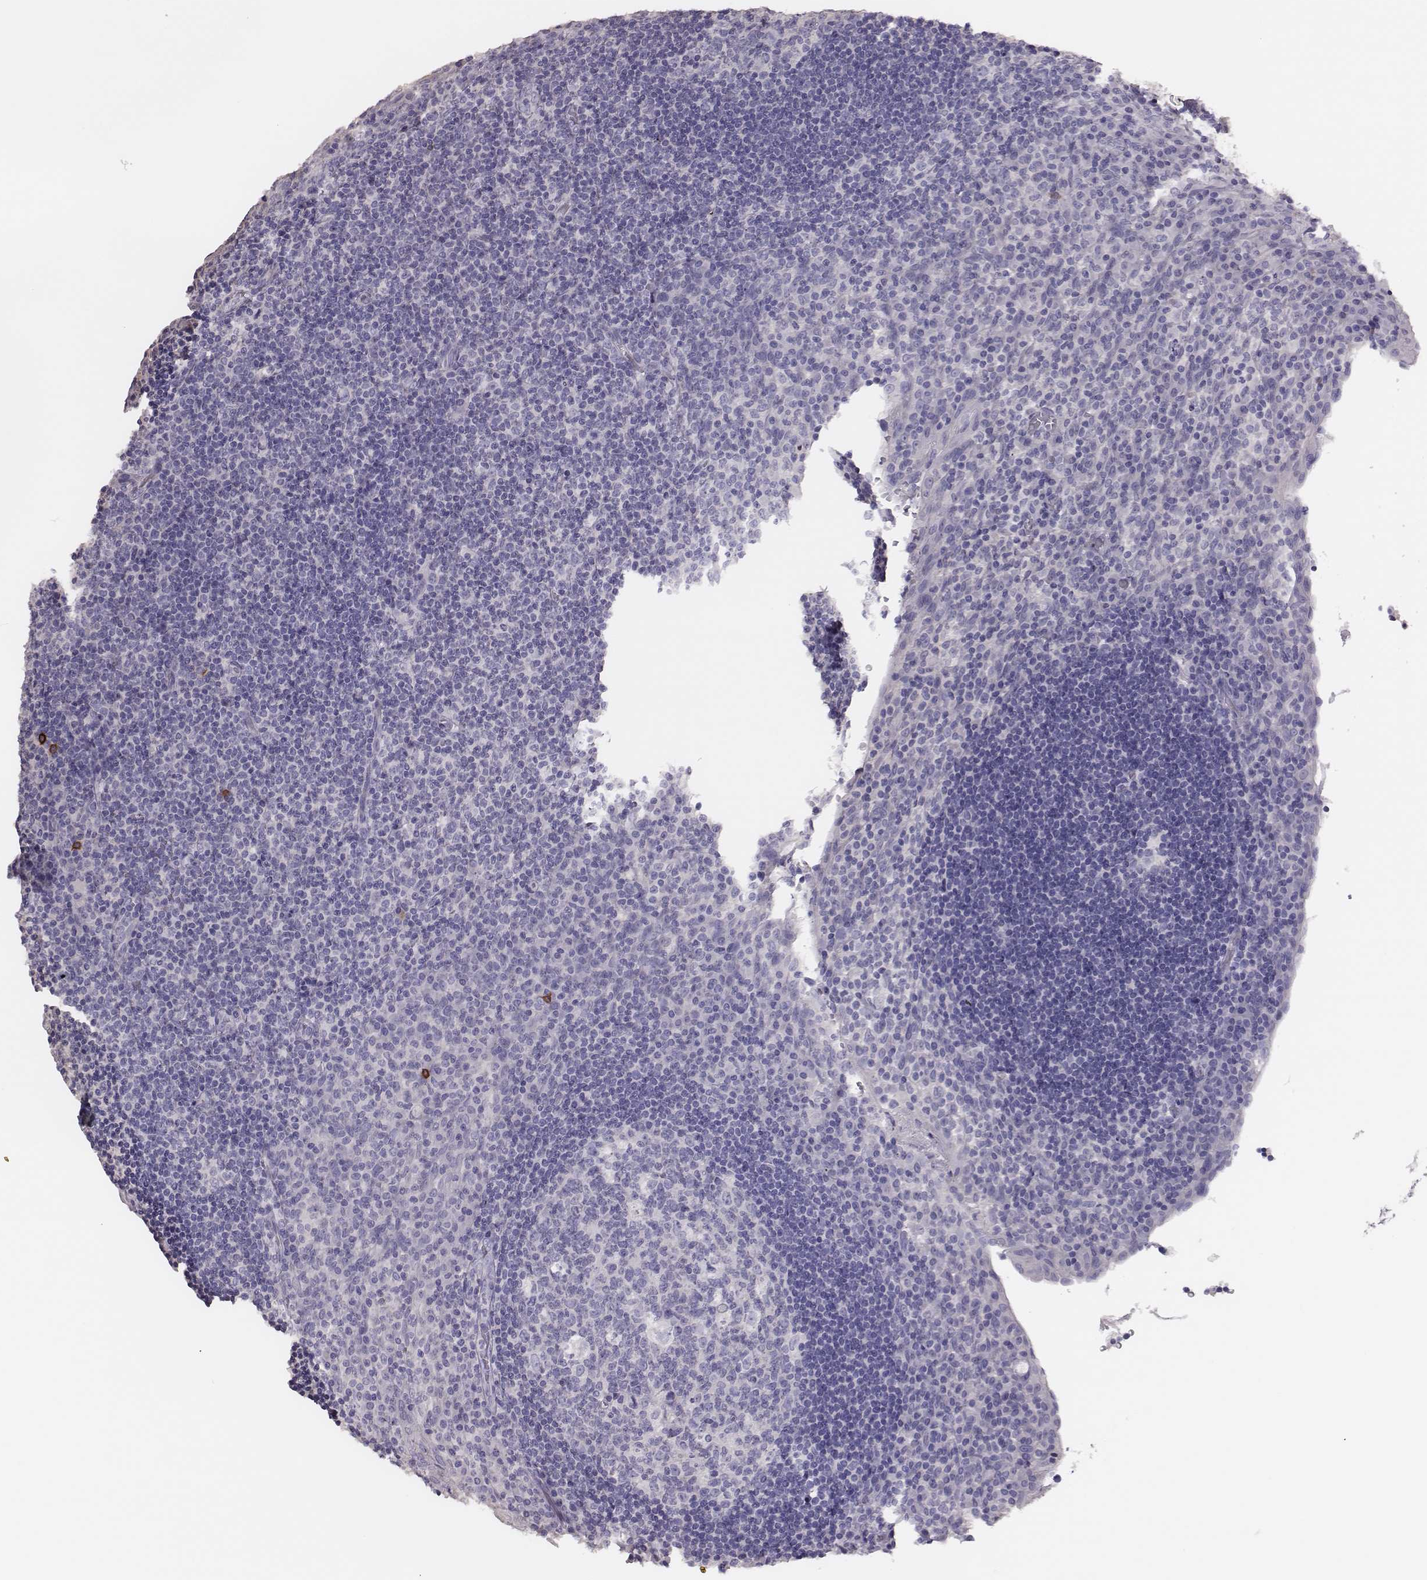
{"staining": {"intensity": "negative", "quantity": "none", "location": "none"}, "tissue": "tonsil", "cell_type": "Germinal center cells", "image_type": "normal", "snomed": [{"axis": "morphology", "description": "Normal tissue, NOS"}, {"axis": "topography", "description": "Tonsil"}], "caption": "DAB (3,3'-diaminobenzidine) immunohistochemical staining of normal human tonsil demonstrates no significant staining in germinal center cells.", "gene": "P2RY10", "patient": {"sex": "male", "age": 17}}